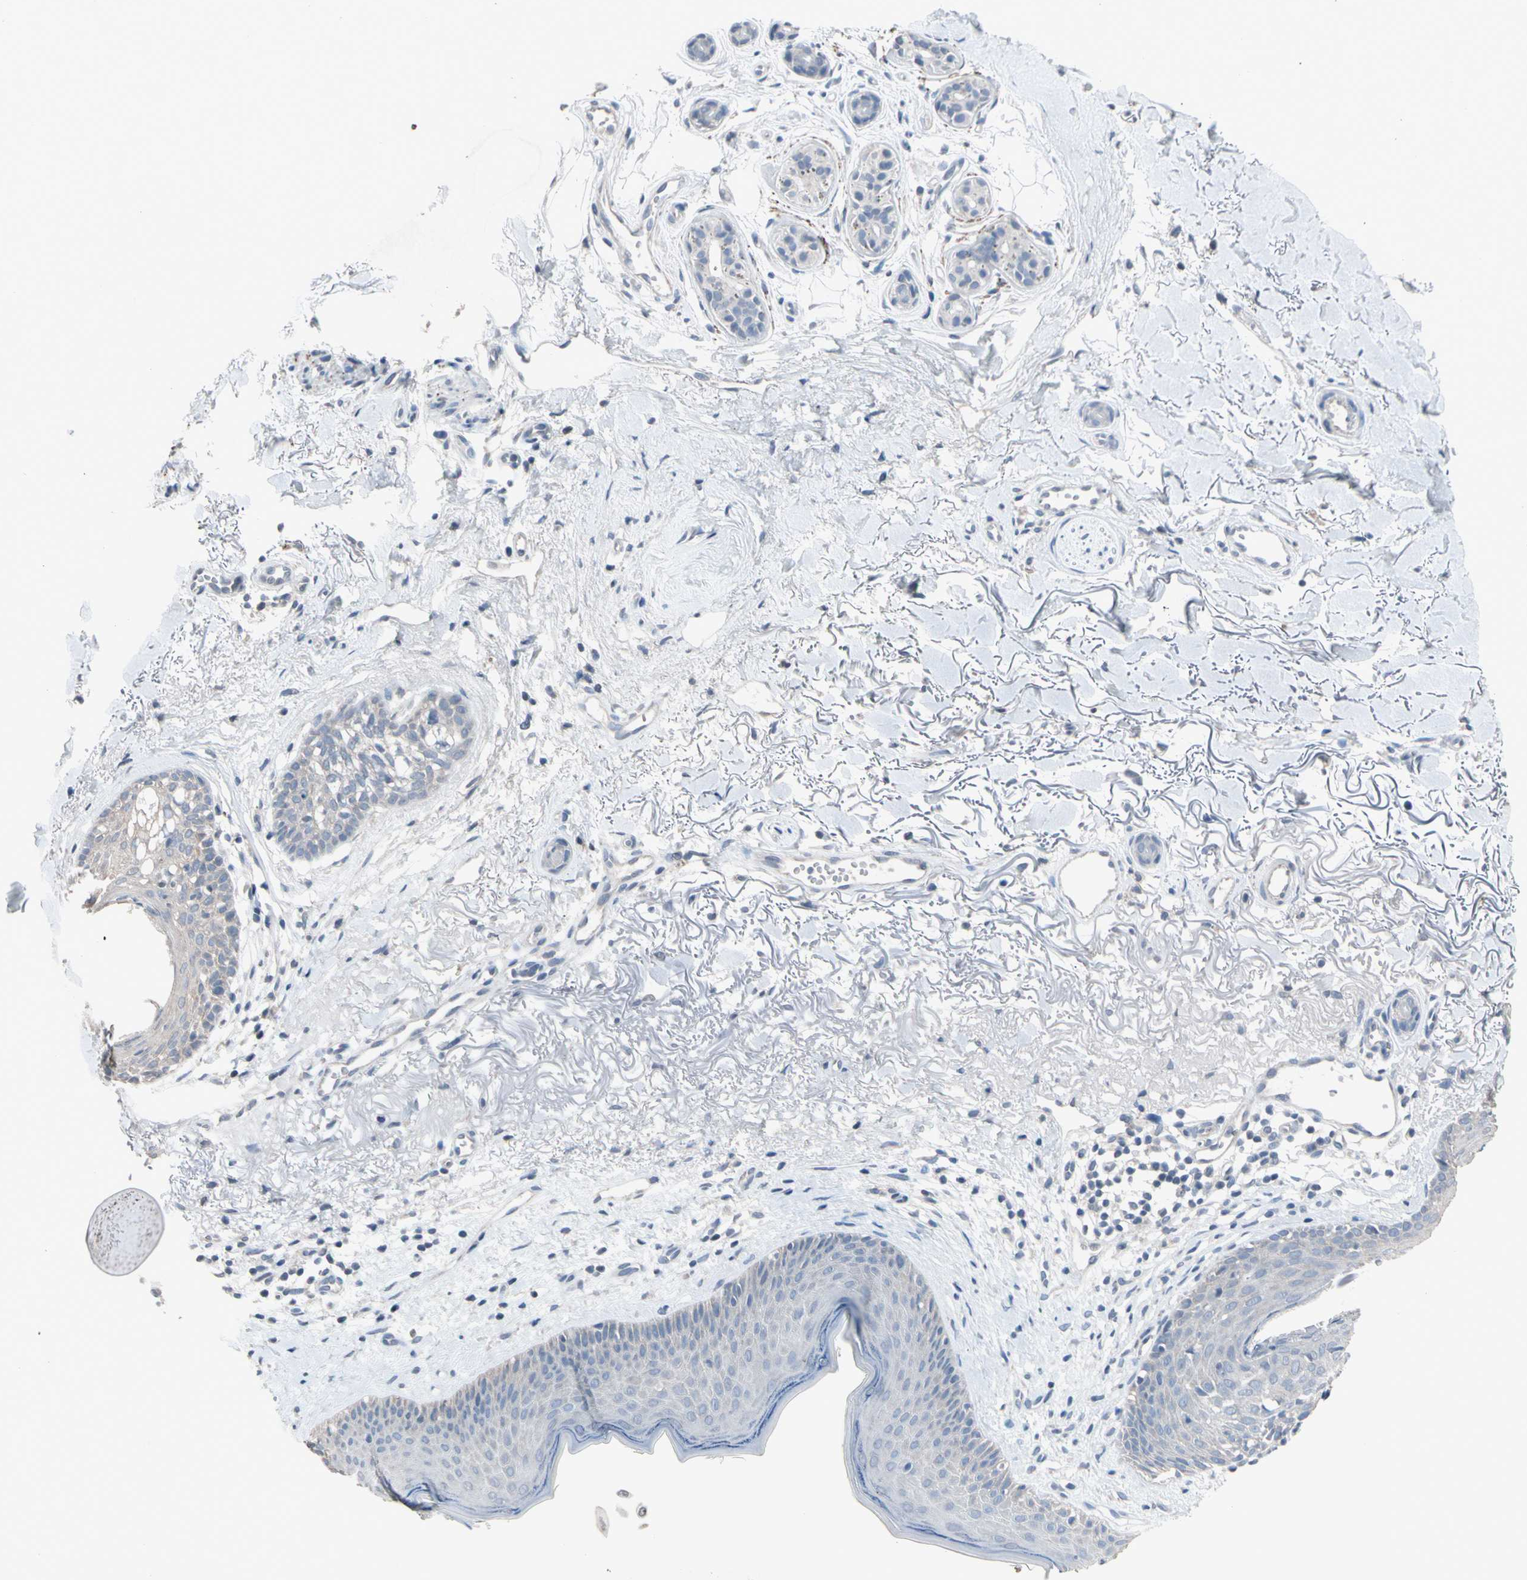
{"staining": {"intensity": "weak", "quantity": "<25%", "location": "cytoplasmic/membranous"}, "tissue": "skin cancer", "cell_type": "Tumor cells", "image_type": "cancer", "snomed": [{"axis": "morphology", "description": "Normal tissue, NOS"}, {"axis": "morphology", "description": "Basal cell carcinoma"}, {"axis": "topography", "description": "Skin"}], "caption": "Skin cancer (basal cell carcinoma) was stained to show a protein in brown. There is no significant positivity in tumor cells. The staining was performed using DAB to visualize the protein expression in brown, while the nuclei were stained in blue with hematoxylin (Magnification: 20x).", "gene": "SV2A", "patient": {"sex": "female", "age": 70}}